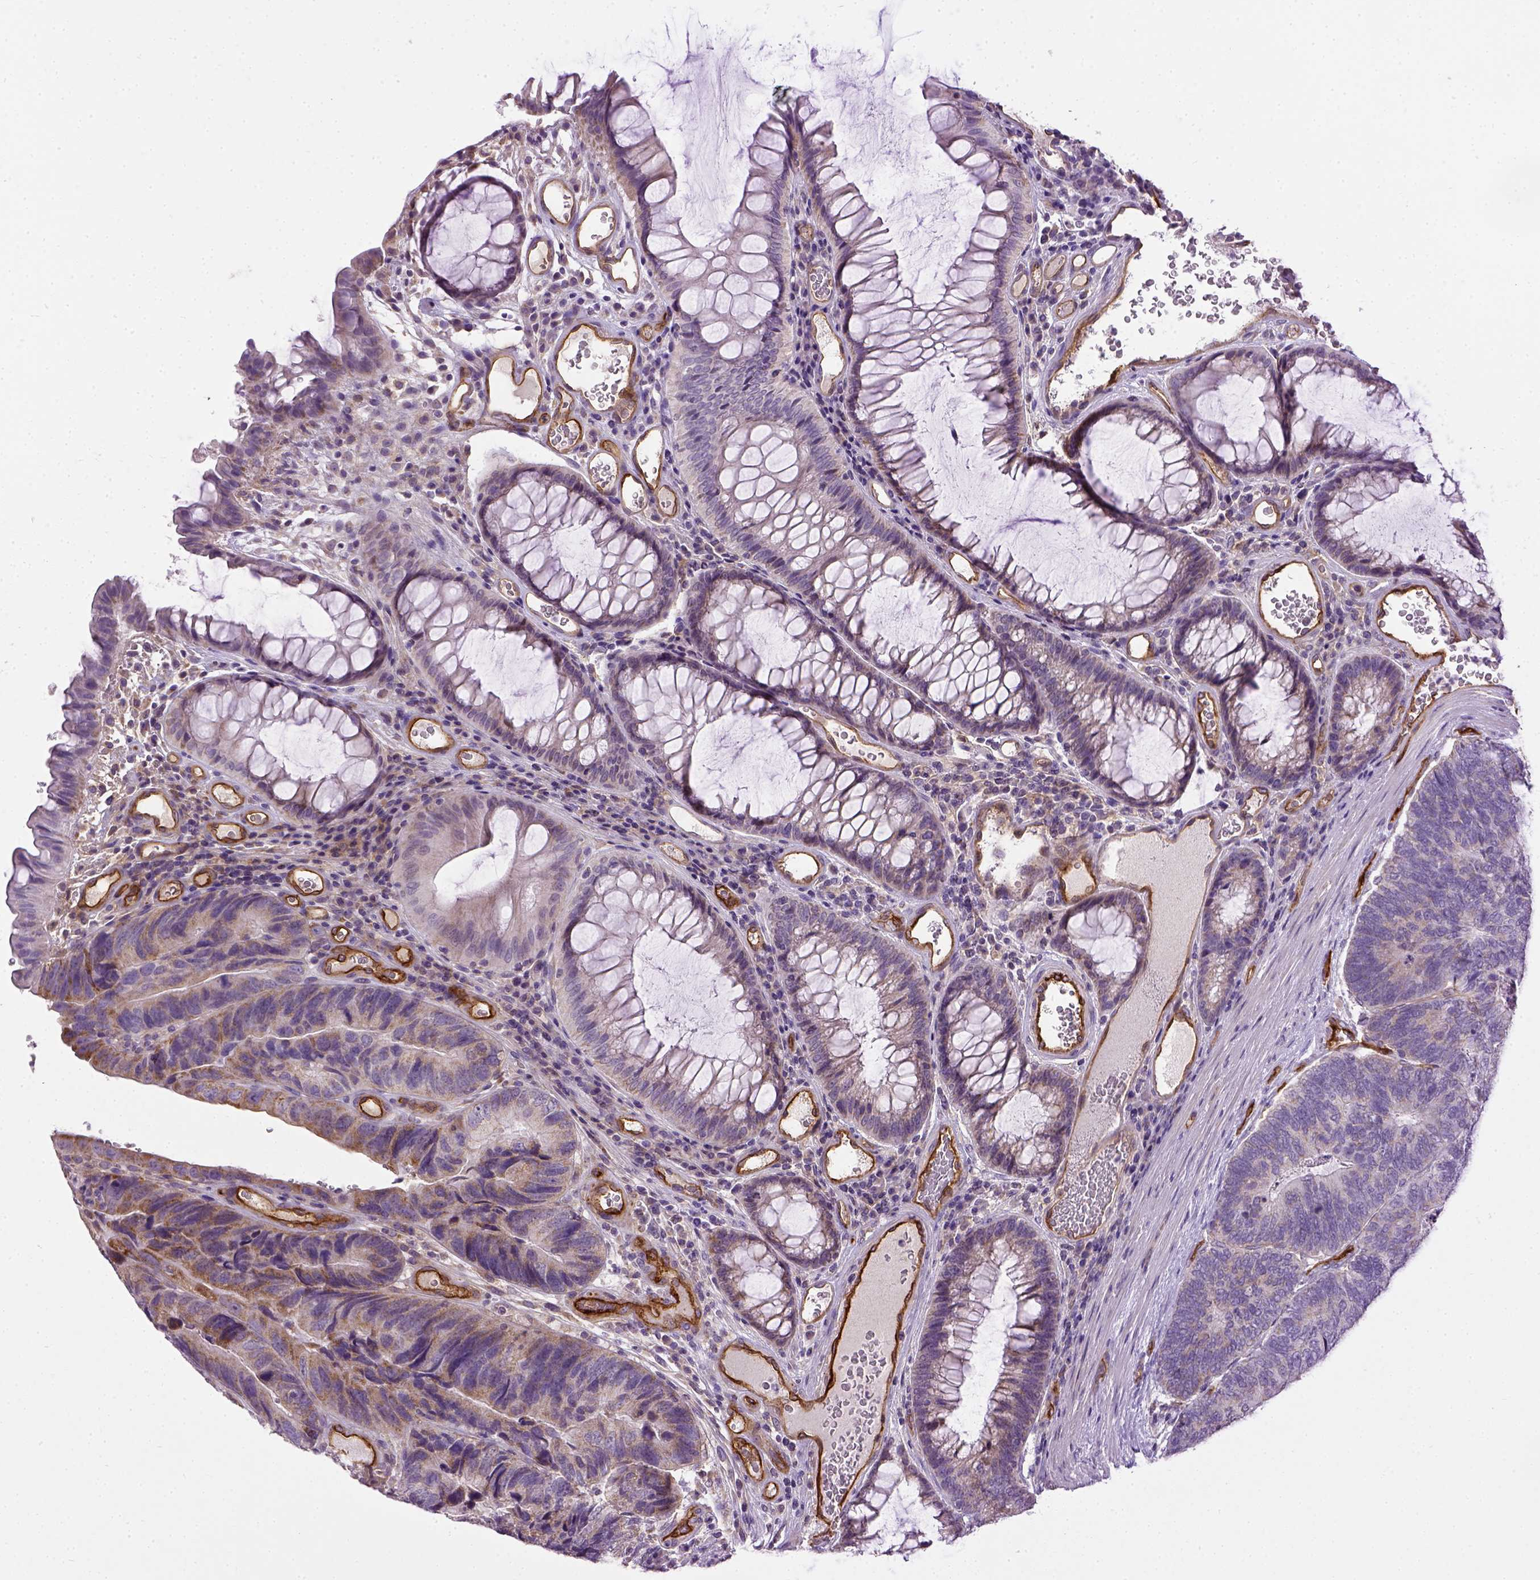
{"staining": {"intensity": "weak", "quantity": "25%-75%", "location": "cytoplasmic/membranous"}, "tissue": "colorectal cancer", "cell_type": "Tumor cells", "image_type": "cancer", "snomed": [{"axis": "morphology", "description": "Adenocarcinoma, NOS"}, {"axis": "topography", "description": "Colon"}], "caption": "Immunohistochemistry (IHC) of human colorectal cancer demonstrates low levels of weak cytoplasmic/membranous positivity in approximately 25%-75% of tumor cells.", "gene": "ENG", "patient": {"sex": "female", "age": 67}}